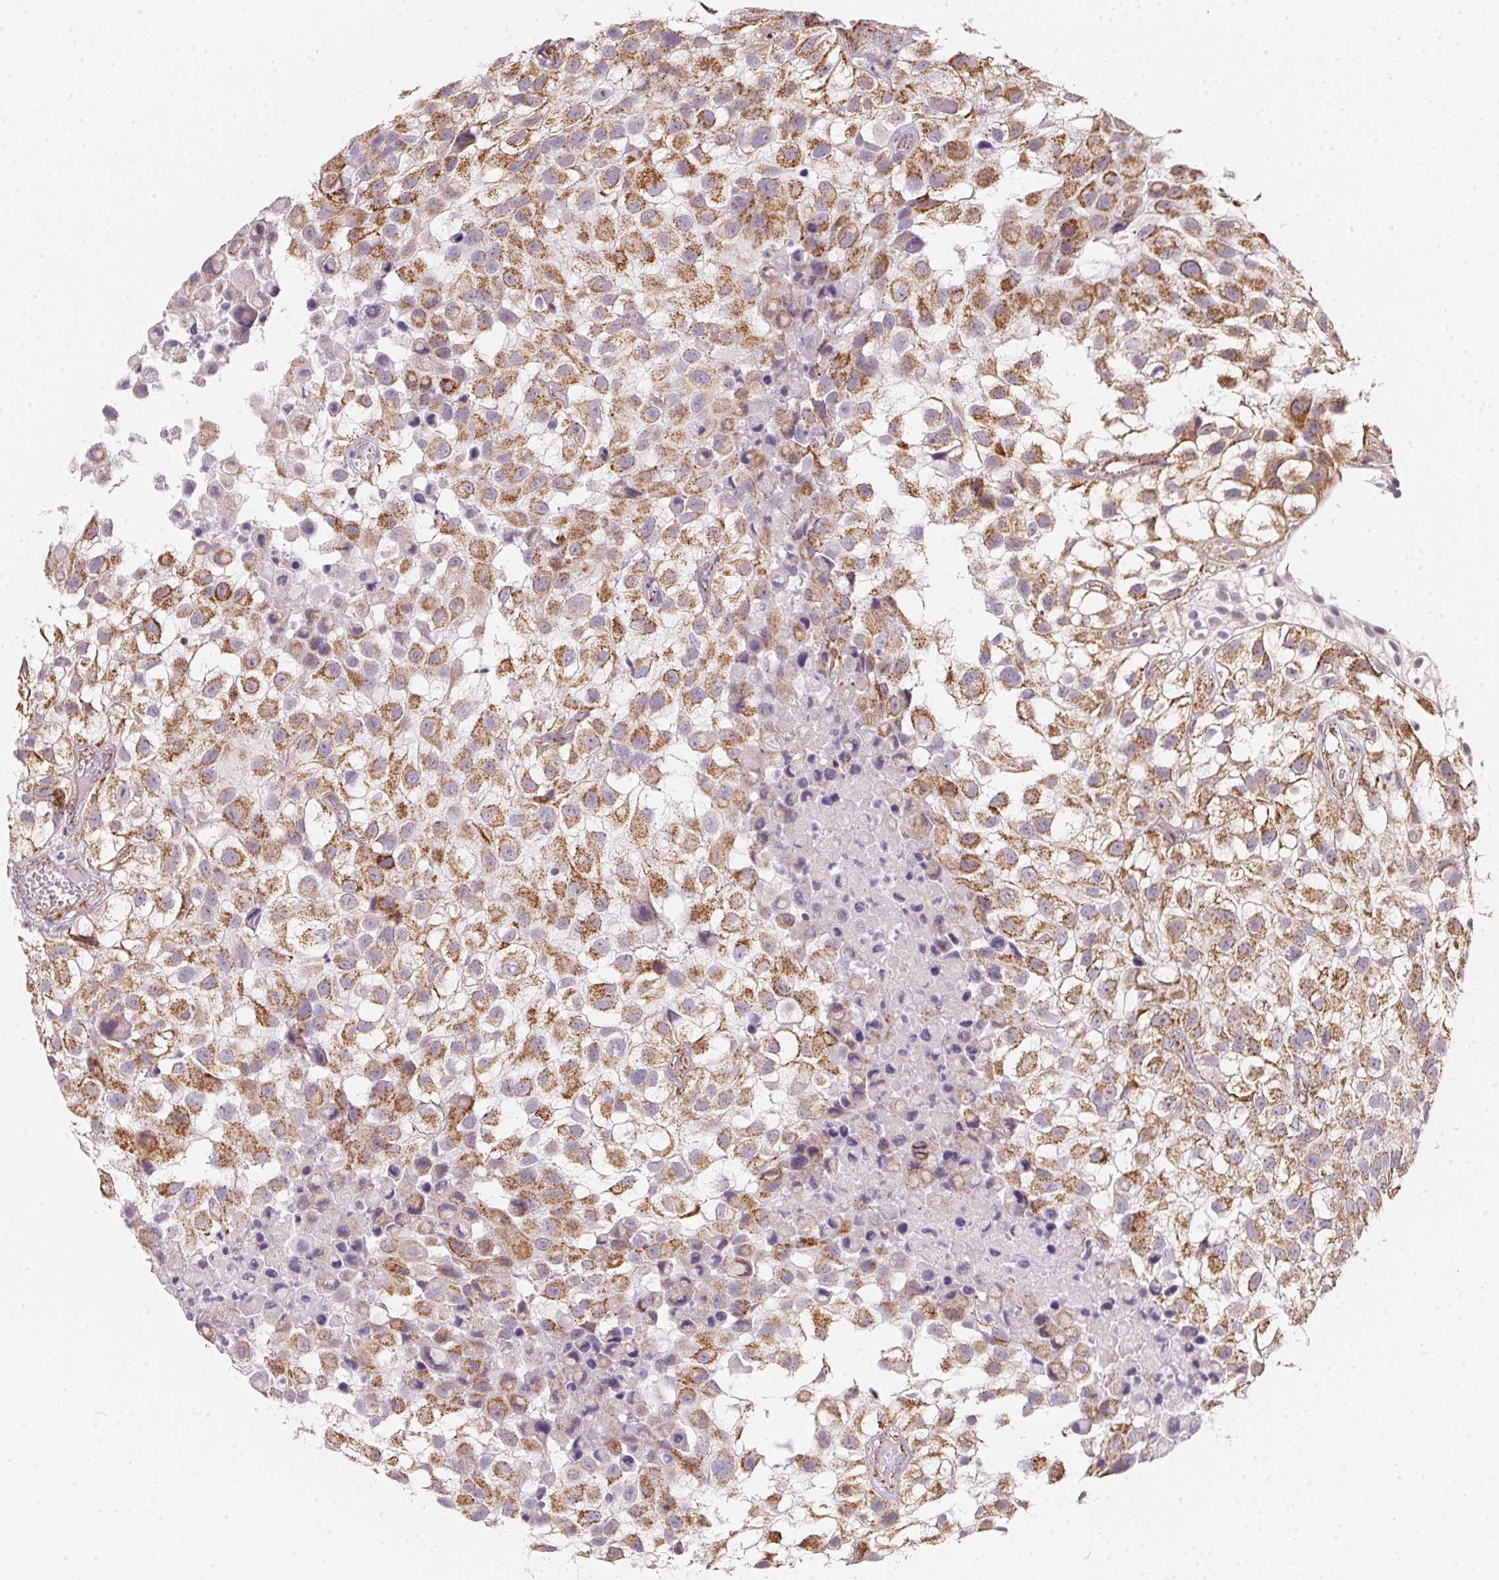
{"staining": {"intensity": "moderate", "quantity": ">75%", "location": "cytoplasmic/membranous"}, "tissue": "urothelial cancer", "cell_type": "Tumor cells", "image_type": "cancer", "snomed": [{"axis": "morphology", "description": "Urothelial carcinoma, High grade"}, {"axis": "topography", "description": "Urinary bladder"}], "caption": "The micrograph exhibits a brown stain indicating the presence of a protein in the cytoplasmic/membranous of tumor cells in high-grade urothelial carcinoma. The staining was performed using DAB (3,3'-diaminobenzidine) to visualize the protein expression in brown, while the nuclei were stained in blue with hematoxylin (Magnification: 20x).", "gene": "GIPC2", "patient": {"sex": "male", "age": 56}}